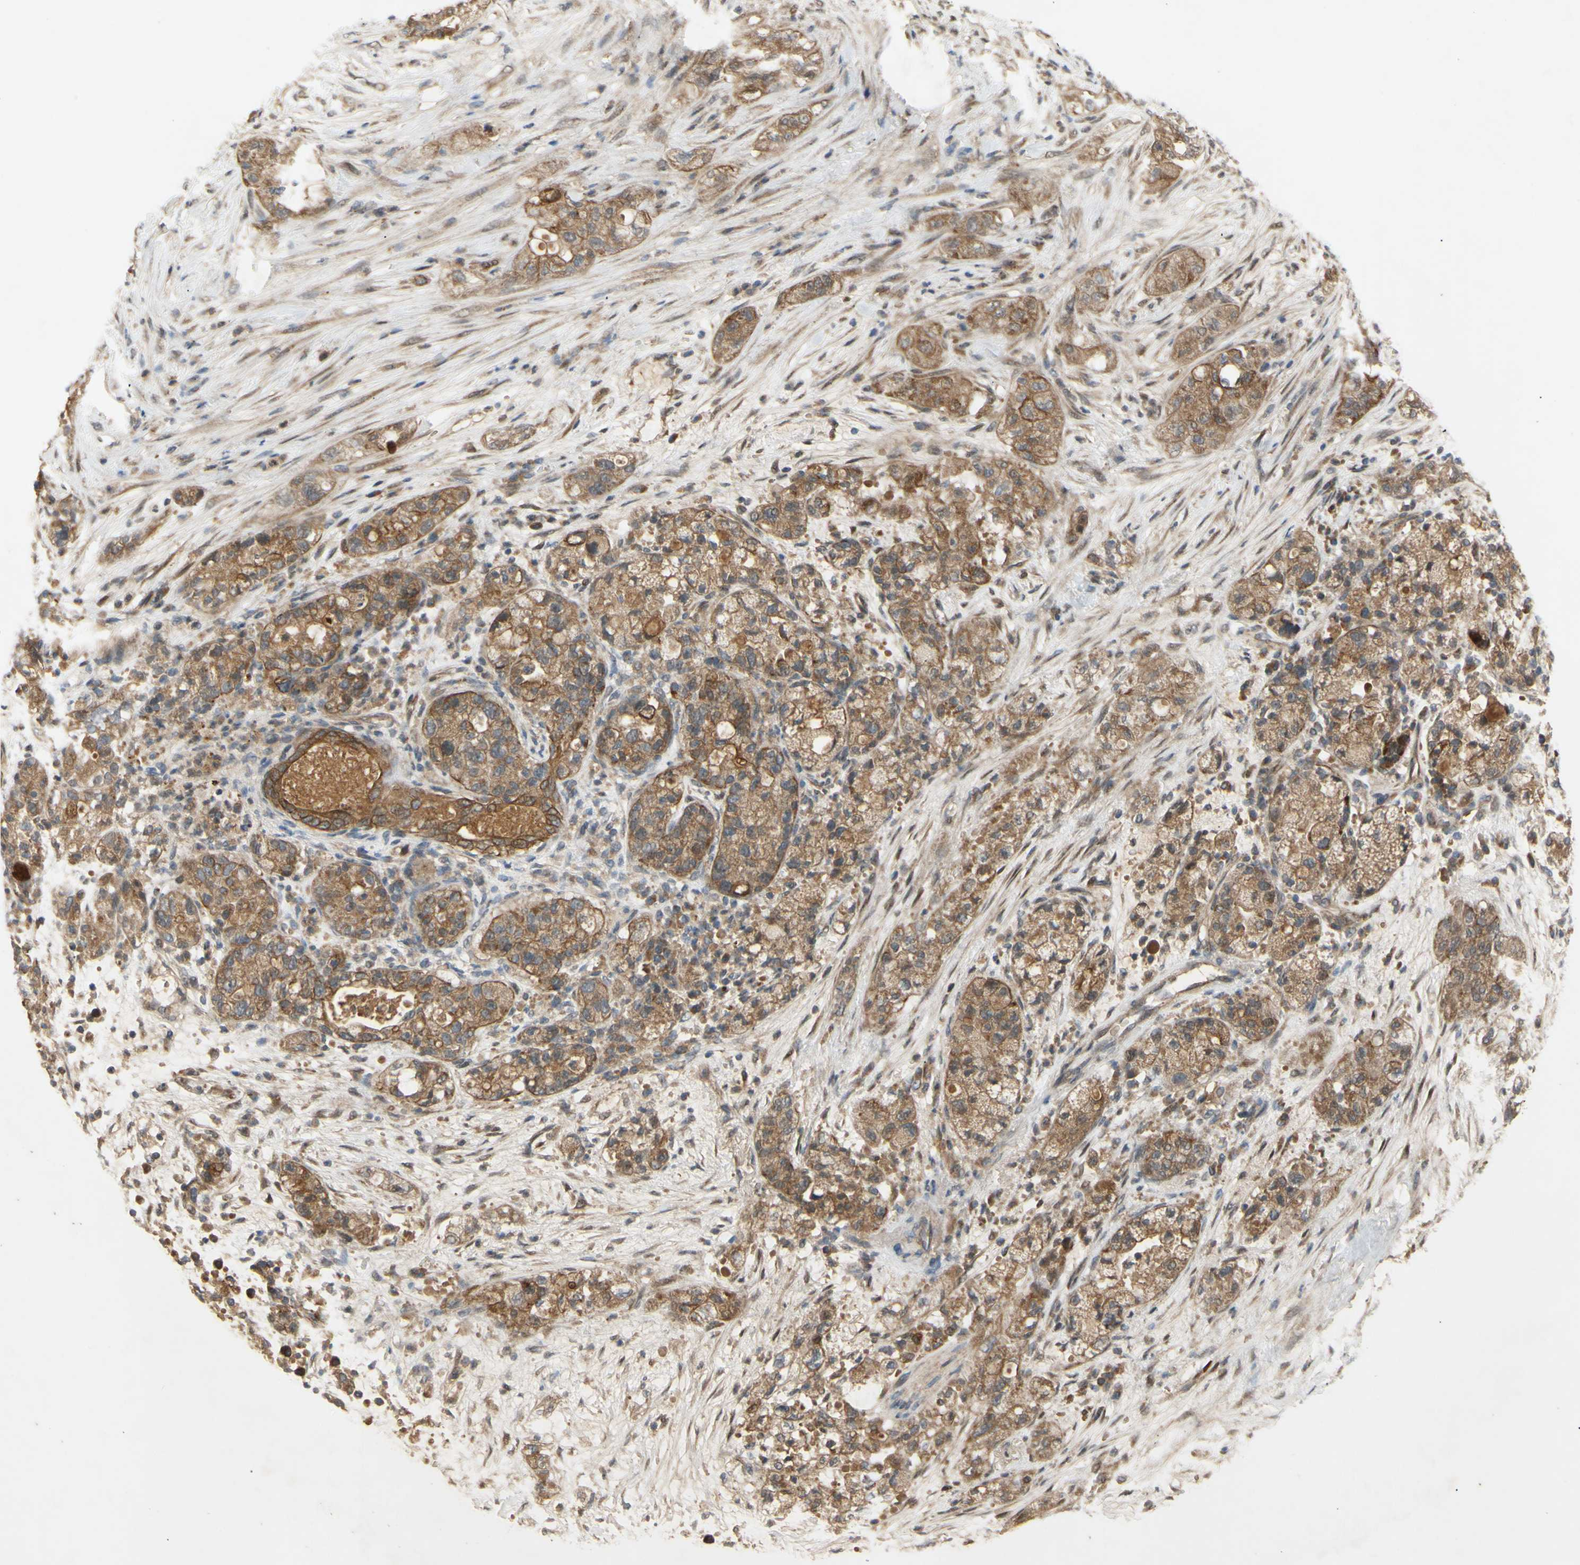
{"staining": {"intensity": "moderate", "quantity": ">75%", "location": "cytoplasmic/membranous"}, "tissue": "pancreatic cancer", "cell_type": "Tumor cells", "image_type": "cancer", "snomed": [{"axis": "morphology", "description": "Adenocarcinoma, NOS"}, {"axis": "topography", "description": "Pancreas"}], "caption": "About >75% of tumor cells in pancreatic adenocarcinoma show moderate cytoplasmic/membranous protein expression as visualized by brown immunohistochemical staining.", "gene": "PKN1", "patient": {"sex": "female", "age": 78}}